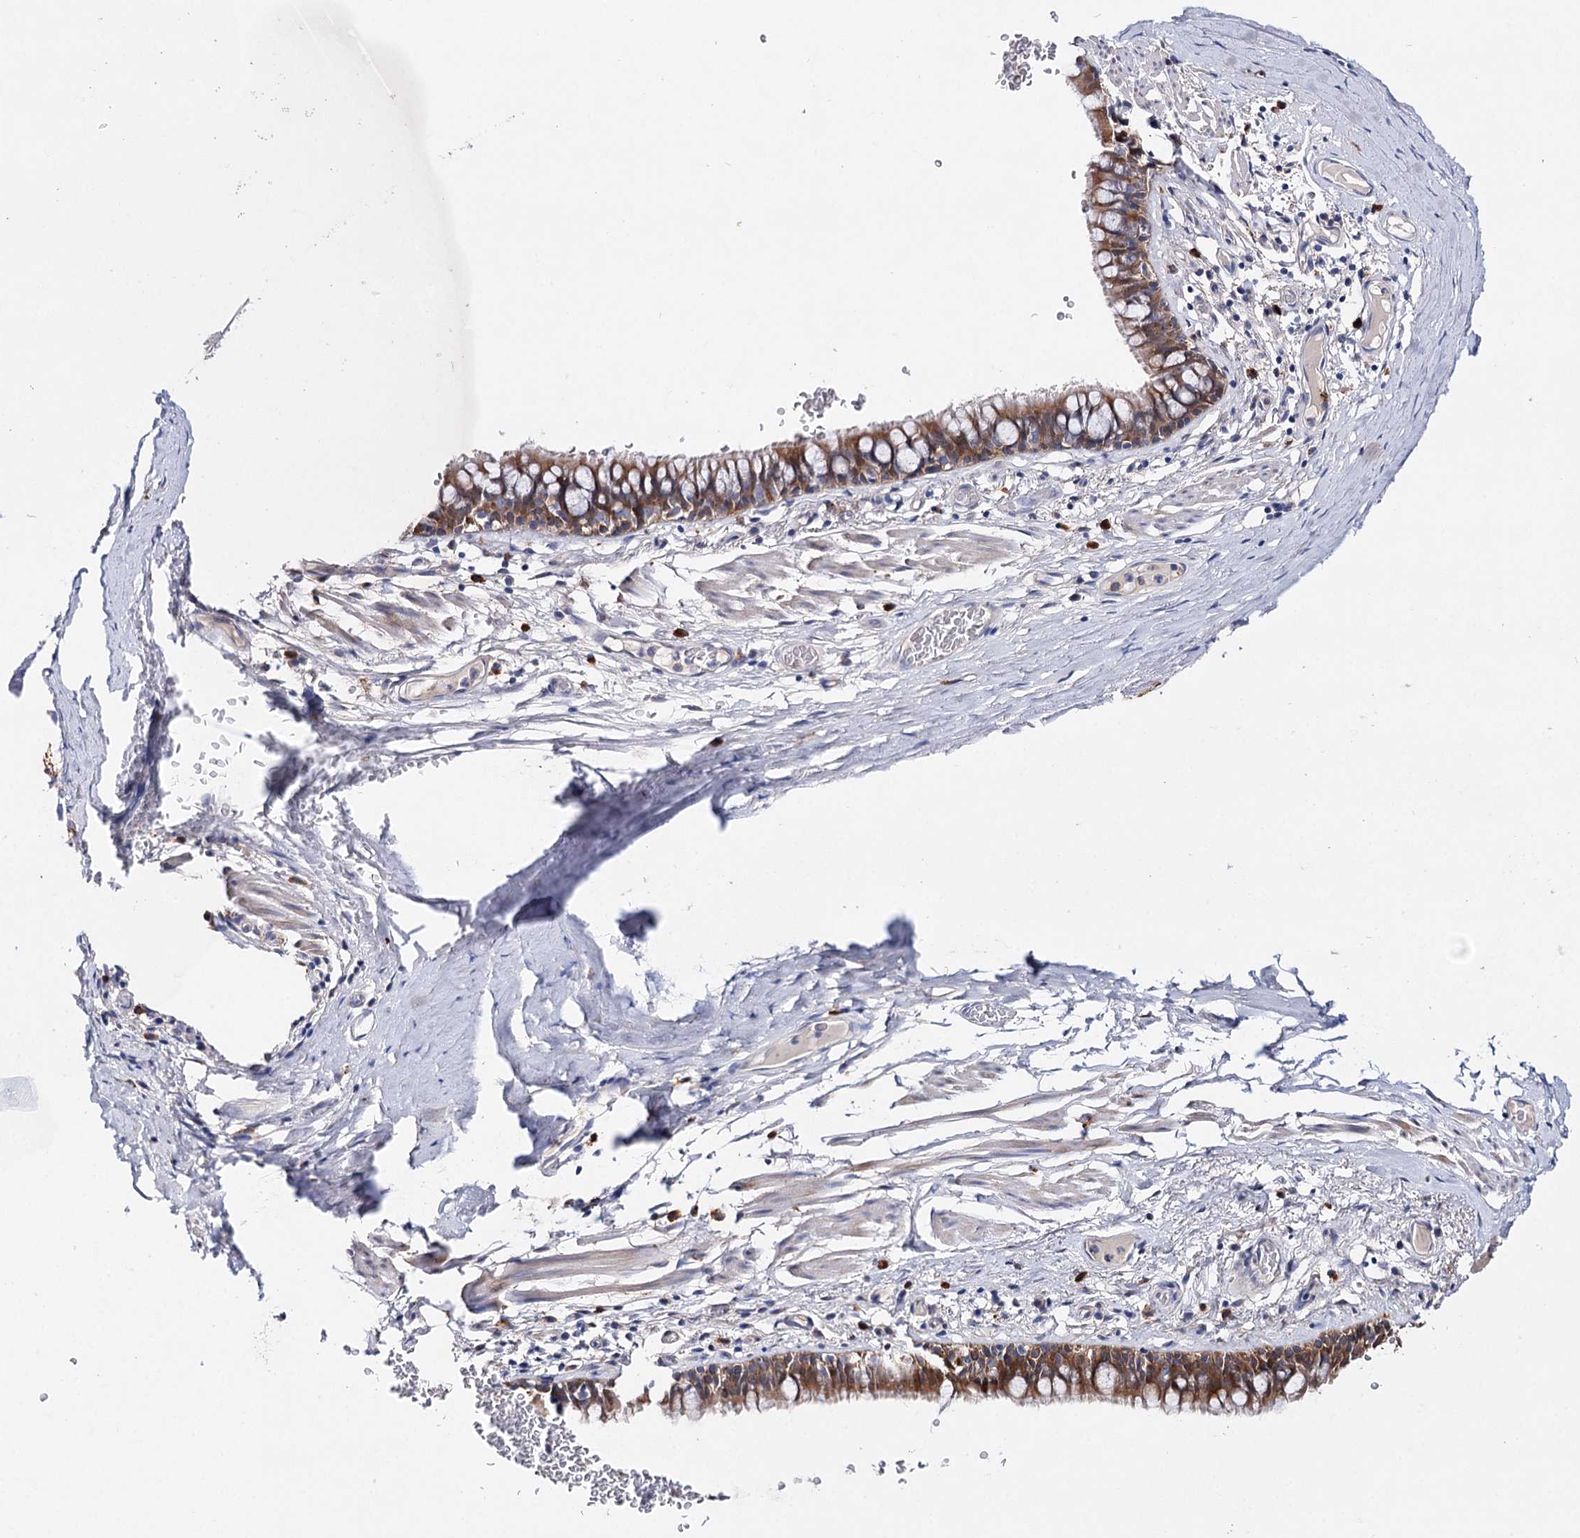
{"staining": {"intensity": "moderate", "quantity": ">75%", "location": "cytoplasmic/membranous,nuclear"}, "tissue": "bronchus", "cell_type": "Respiratory epithelial cells", "image_type": "normal", "snomed": [{"axis": "morphology", "description": "Normal tissue, NOS"}, {"axis": "topography", "description": "Cartilage tissue"}, {"axis": "topography", "description": "Bronchus"}], "caption": "DAB (3,3'-diaminobenzidine) immunohistochemical staining of unremarkable human bronchus demonstrates moderate cytoplasmic/membranous,nuclear protein expression in approximately >75% of respiratory epithelial cells. Nuclei are stained in blue.", "gene": "CFAP46", "patient": {"sex": "female", "age": 36}}